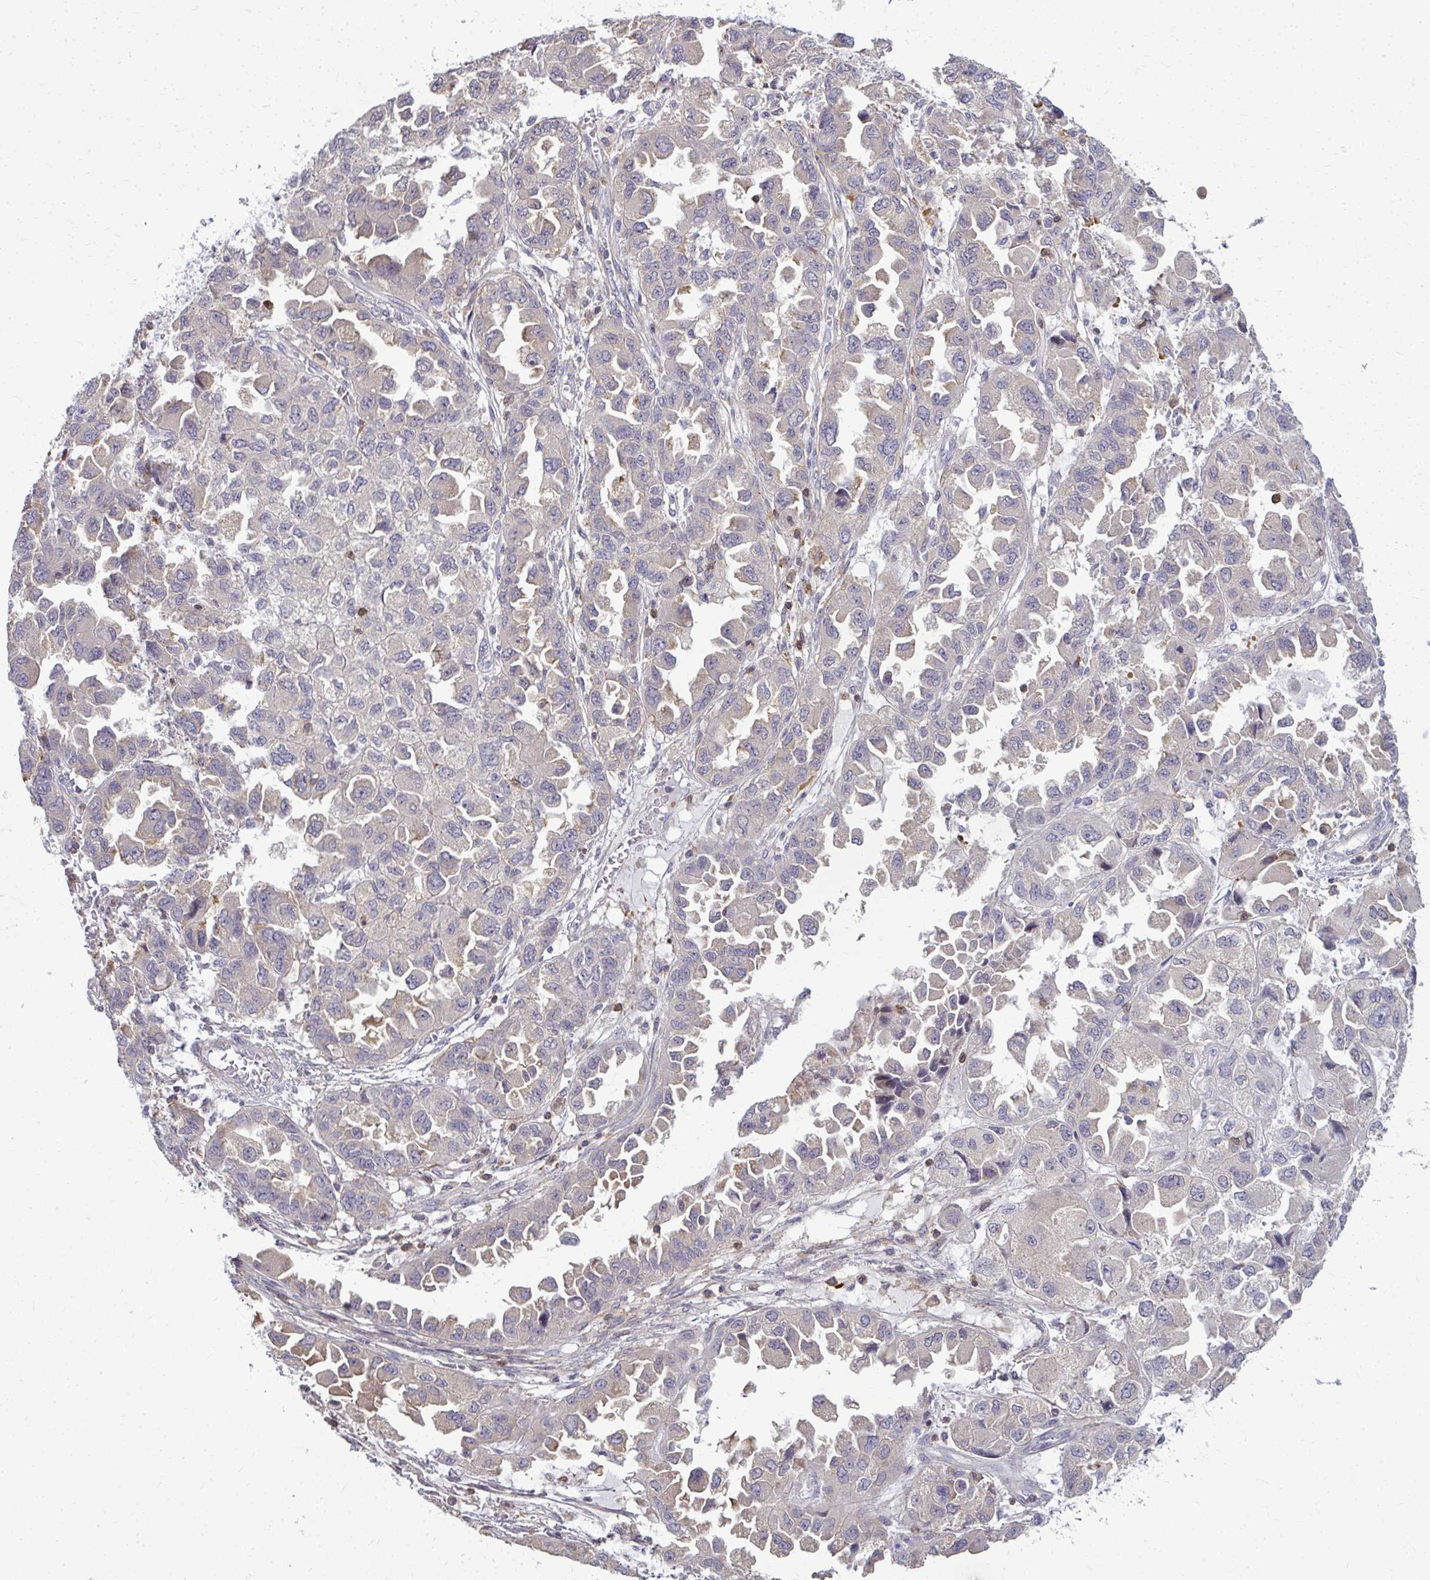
{"staining": {"intensity": "weak", "quantity": "25%-75%", "location": "cytoplasmic/membranous"}, "tissue": "ovarian cancer", "cell_type": "Tumor cells", "image_type": "cancer", "snomed": [{"axis": "morphology", "description": "Cystadenocarcinoma, serous, NOS"}, {"axis": "topography", "description": "Ovary"}], "caption": "A brown stain highlights weak cytoplasmic/membranous expression of a protein in human ovarian cancer tumor cells.", "gene": "AP5M1", "patient": {"sex": "female", "age": 84}}